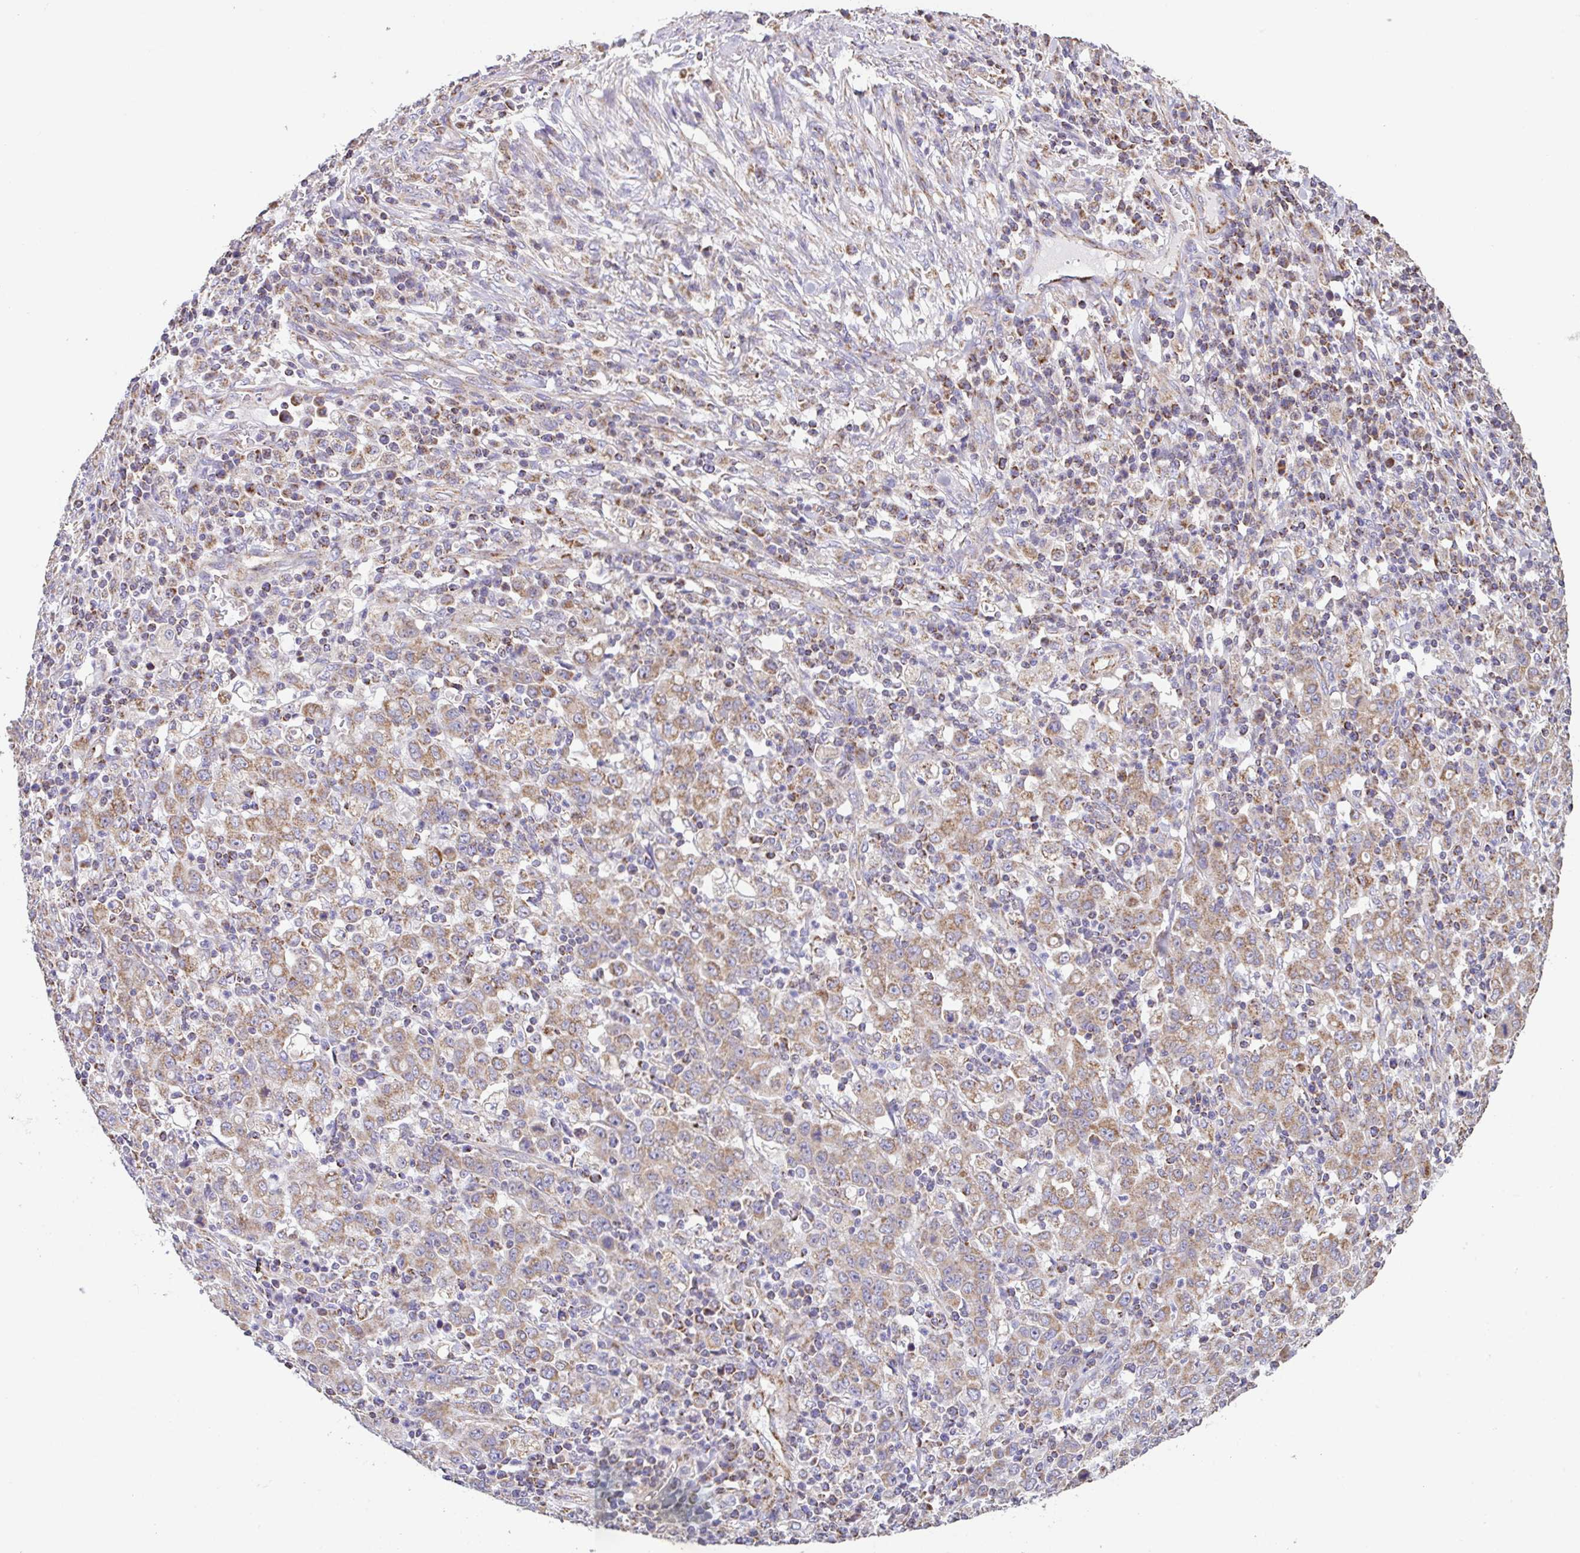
{"staining": {"intensity": "moderate", "quantity": ">75%", "location": "cytoplasmic/membranous"}, "tissue": "stomach cancer", "cell_type": "Tumor cells", "image_type": "cancer", "snomed": [{"axis": "morphology", "description": "Adenocarcinoma, NOS"}, {"axis": "topography", "description": "Stomach, upper"}], "caption": "Tumor cells show medium levels of moderate cytoplasmic/membranous staining in about >75% of cells in stomach adenocarcinoma.", "gene": "GINM1", "patient": {"sex": "male", "age": 69}}